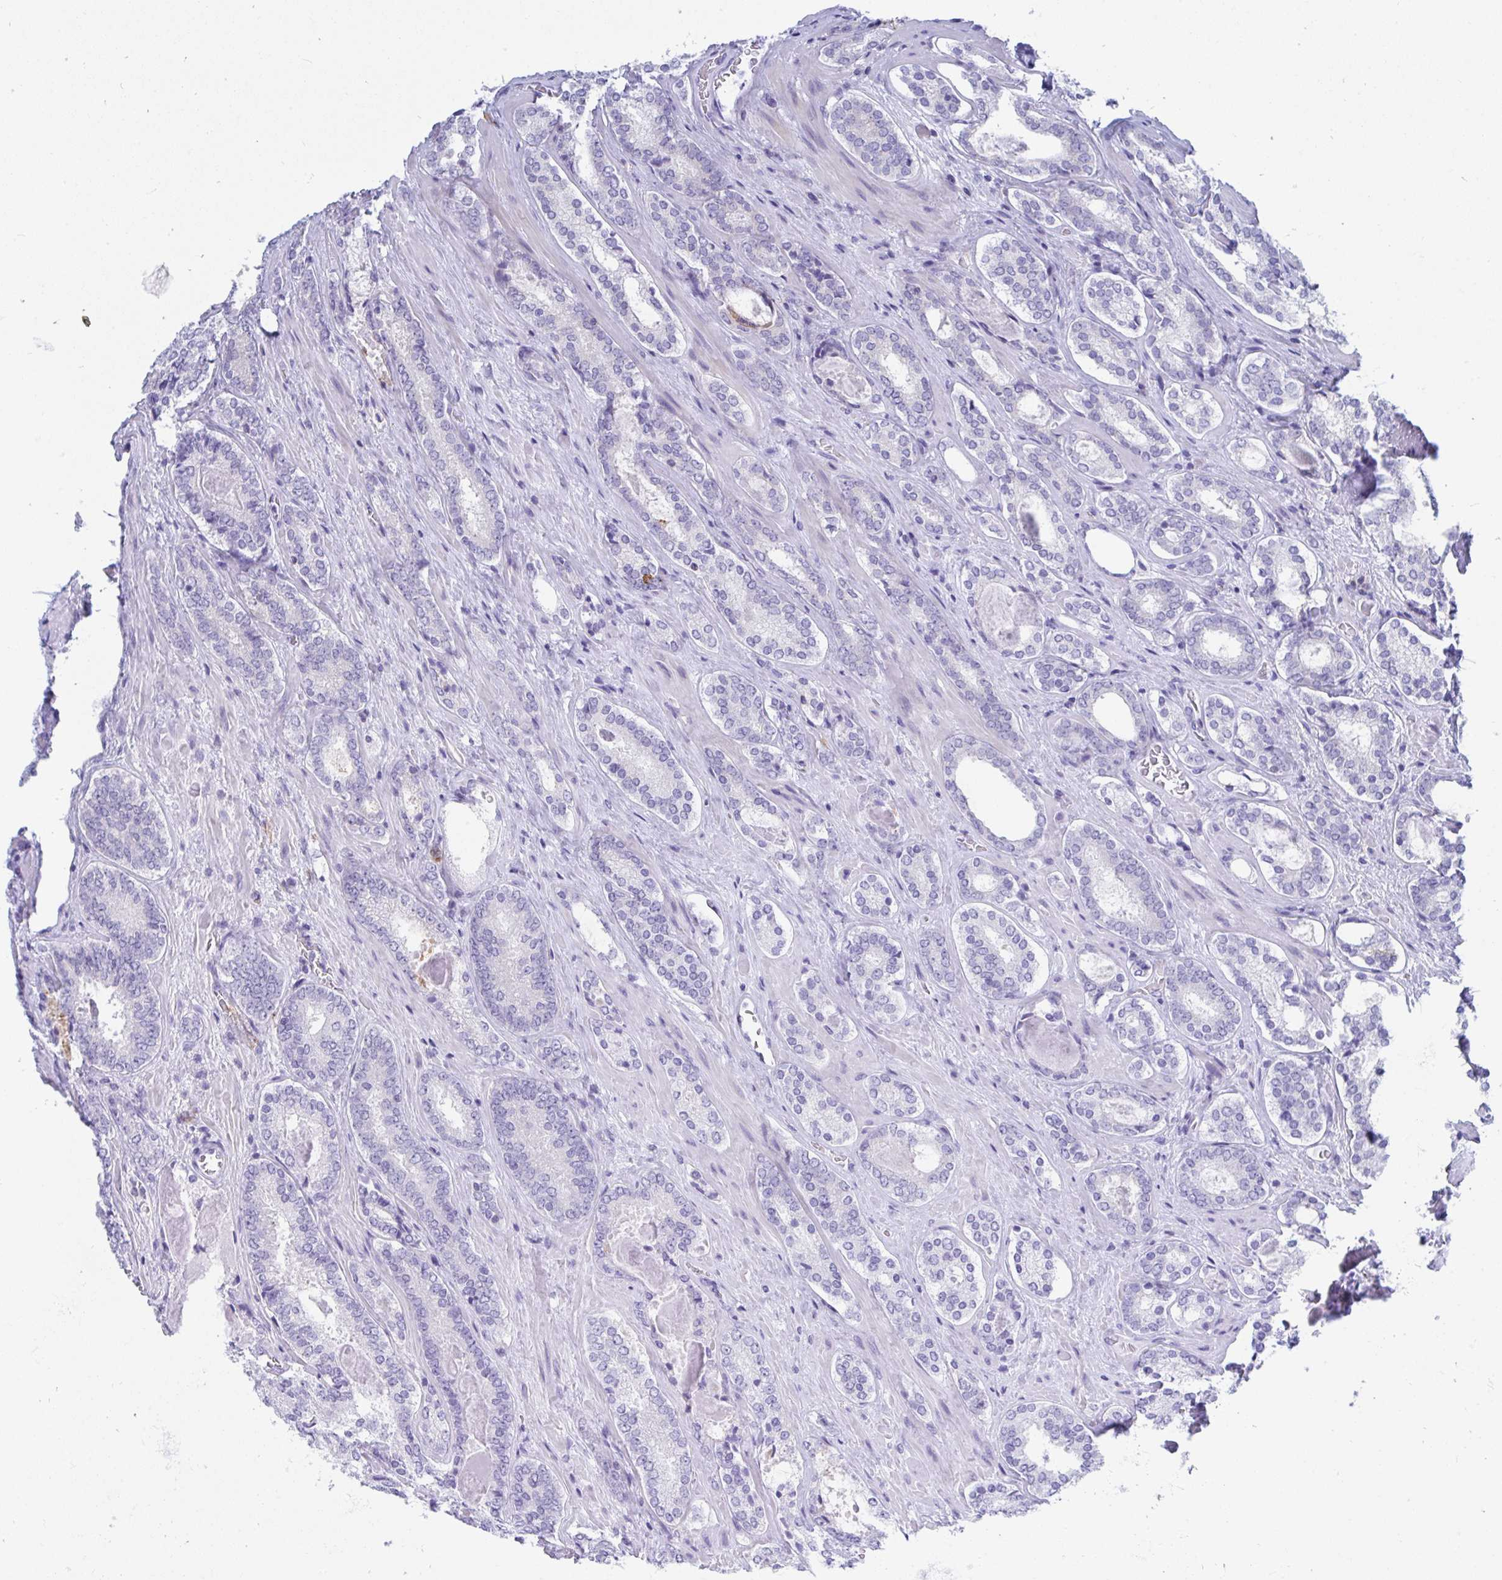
{"staining": {"intensity": "negative", "quantity": "none", "location": "none"}, "tissue": "prostate cancer", "cell_type": "Tumor cells", "image_type": "cancer", "snomed": [{"axis": "morphology", "description": "Adenocarcinoma, Low grade"}, {"axis": "topography", "description": "Prostate"}], "caption": "High power microscopy micrograph of an immunohistochemistry (IHC) photomicrograph of adenocarcinoma (low-grade) (prostate), revealing no significant staining in tumor cells.", "gene": "FRMD3", "patient": {"sex": "male", "age": 62}}